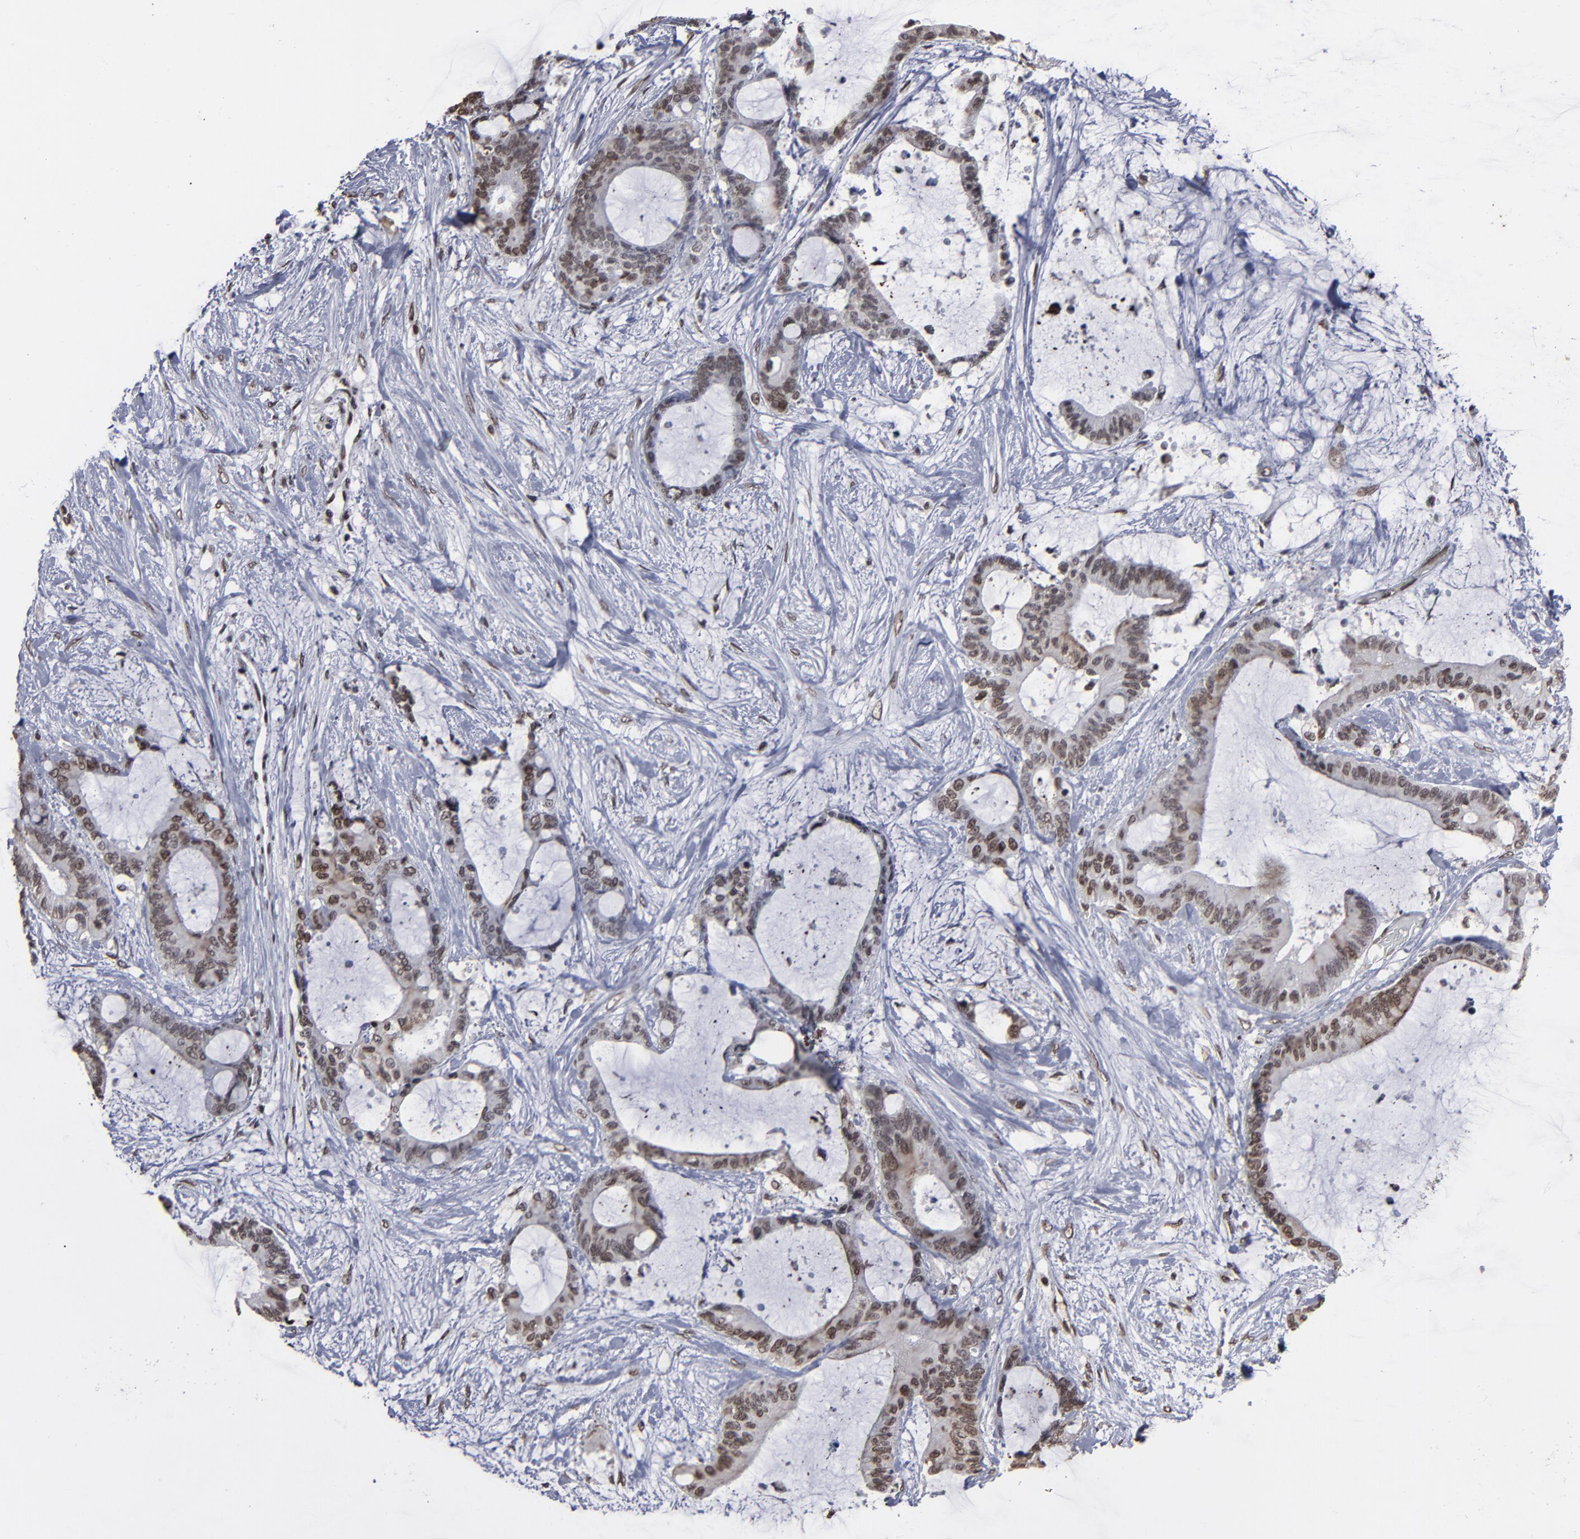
{"staining": {"intensity": "moderate", "quantity": ">75%", "location": "nuclear"}, "tissue": "liver cancer", "cell_type": "Tumor cells", "image_type": "cancer", "snomed": [{"axis": "morphology", "description": "Cholangiocarcinoma"}, {"axis": "topography", "description": "Liver"}], "caption": "Immunohistochemistry staining of liver cholangiocarcinoma, which shows medium levels of moderate nuclear staining in approximately >75% of tumor cells indicating moderate nuclear protein staining. The staining was performed using DAB (brown) for protein detection and nuclei were counterstained in hematoxylin (blue).", "gene": "BAZ1A", "patient": {"sex": "female", "age": 73}}